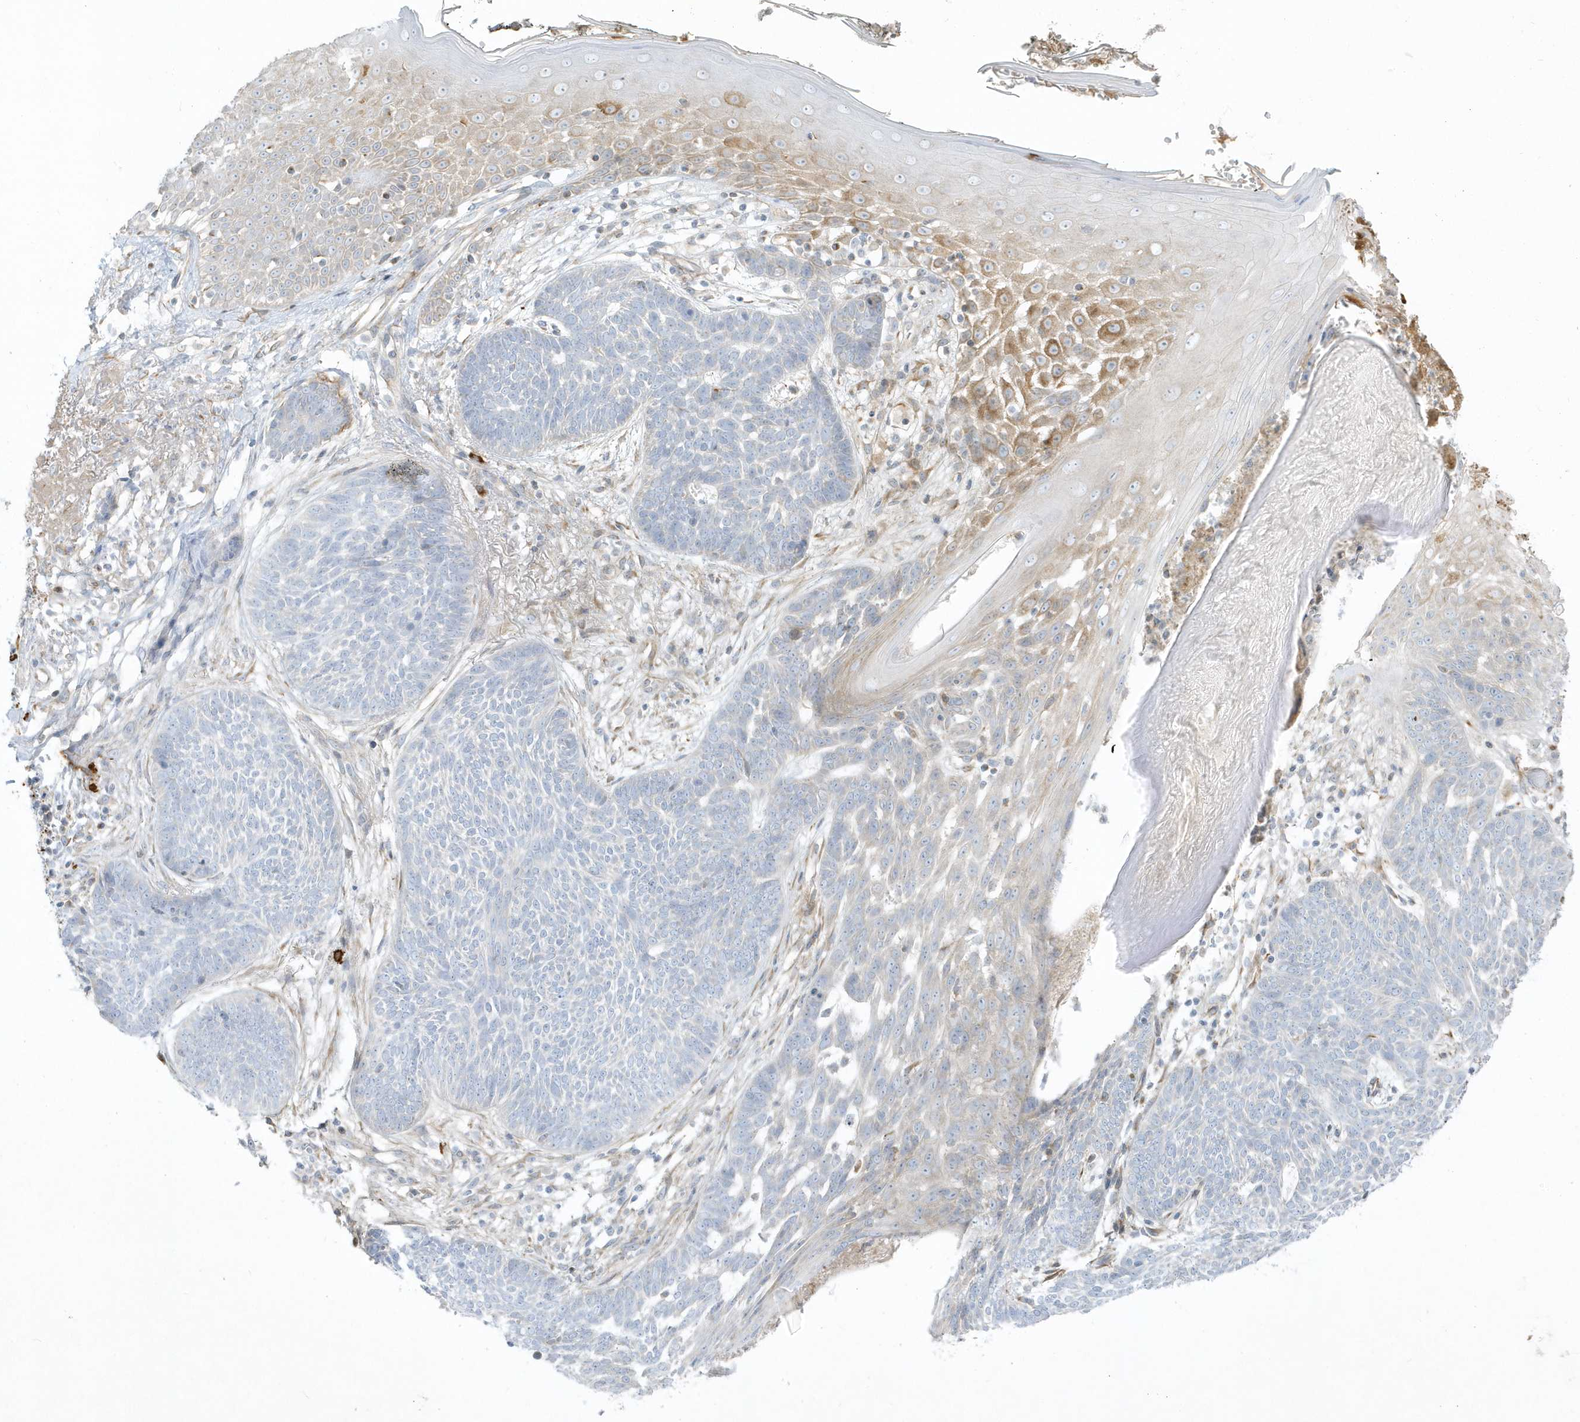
{"staining": {"intensity": "negative", "quantity": "none", "location": "none"}, "tissue": "skin cancer", "cell_type": "Tumor cells", "image_type": "cancer", "snomed": [{"axis": "morphology", "description": "Normal tissue, NOS"}, {"axis": "morphology", "description": "Basal cell carcinoma"}, {"axis": "topography", "description": "Skin"}], "caption": "Protein analysis of basal cell carcinoma (skin) shows no significant staining in tumor cells.", "gene": "THADA", "patient": {"sex": "male", "age": 64}}